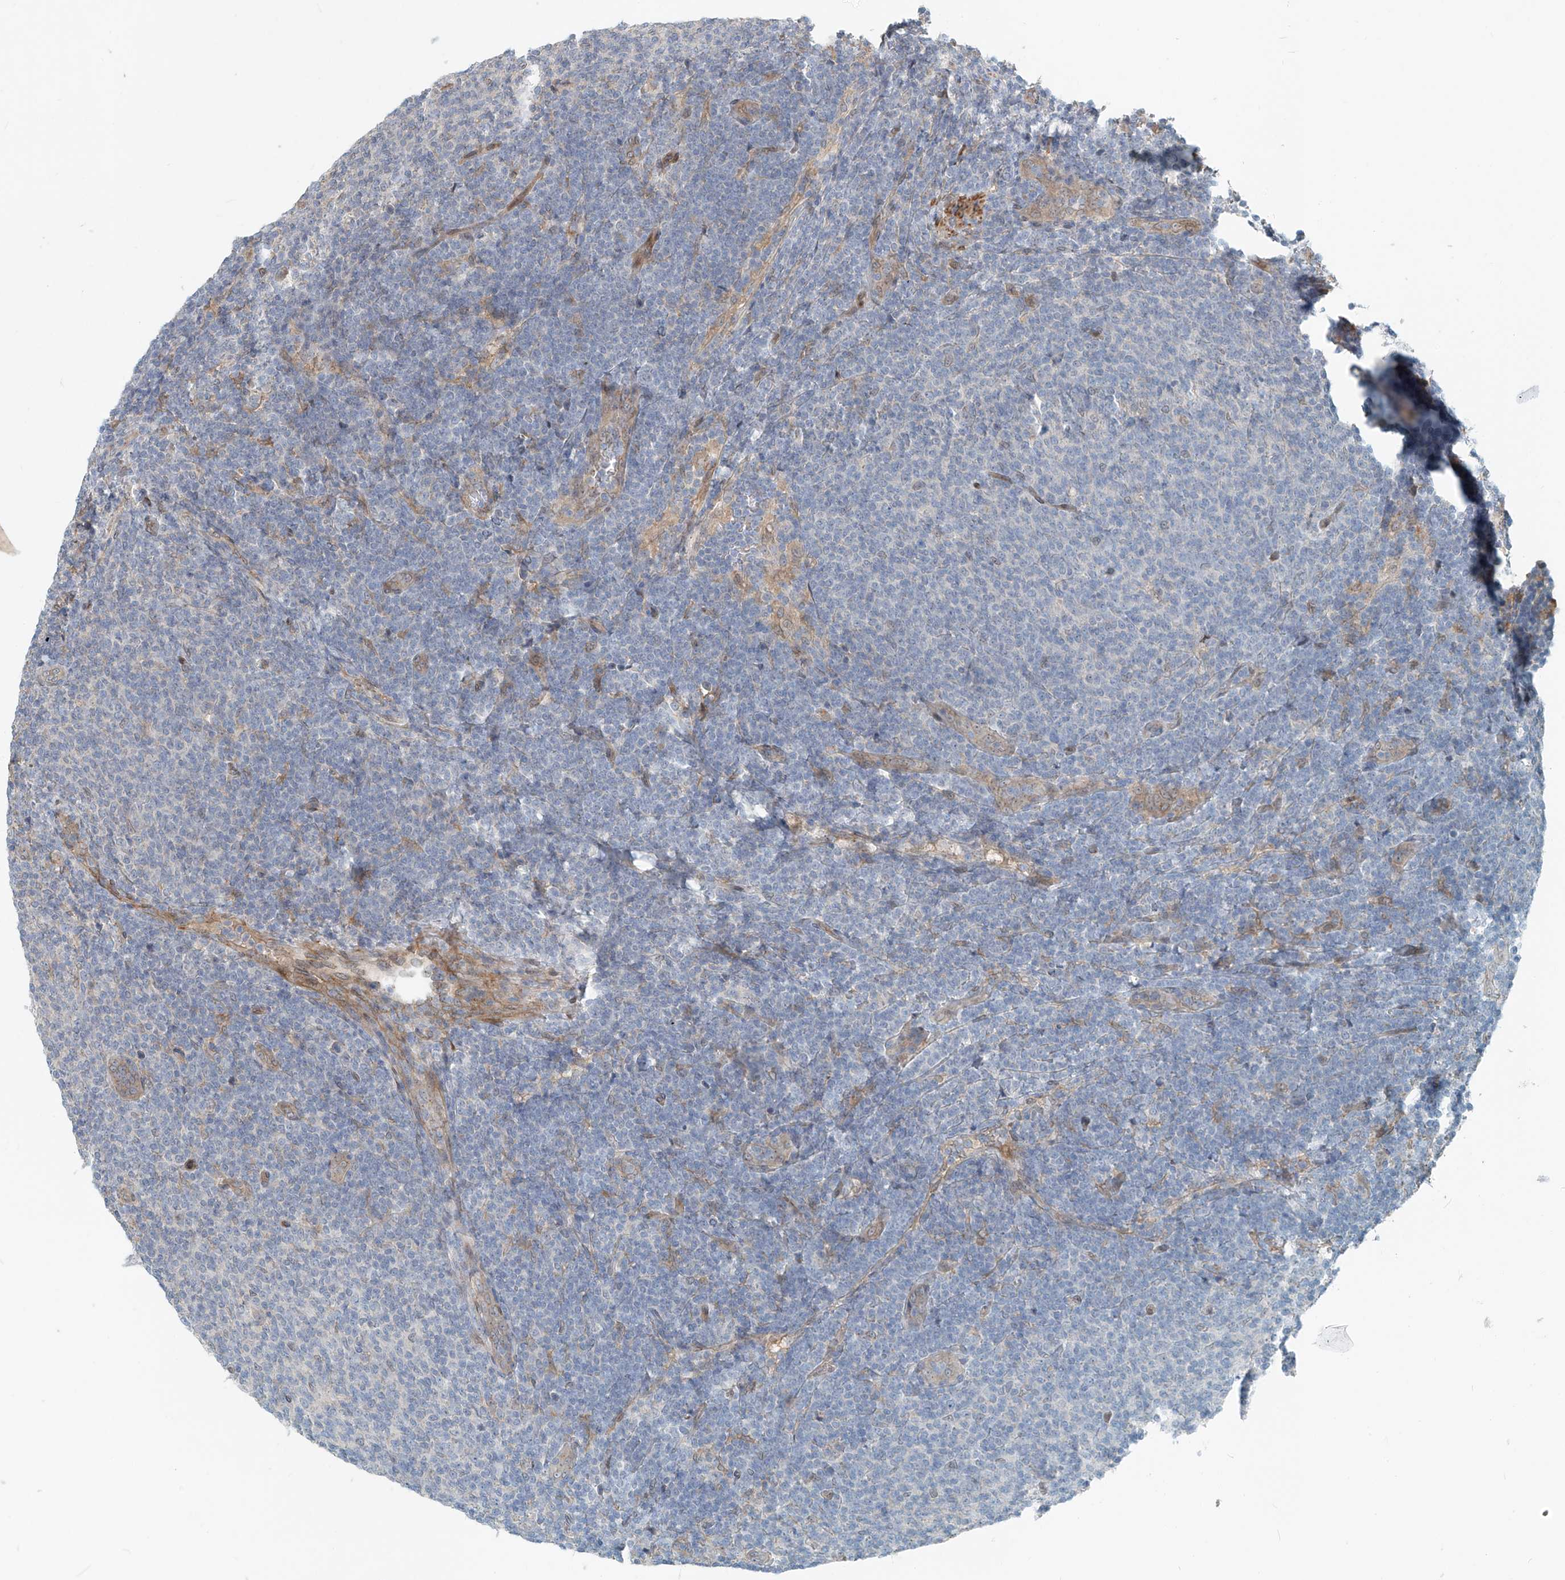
{"staining": {"intensity": "negative", "quantity": "none", "location": "none"}, "tissue": "lymphoma", "cell_type": "Tumor cells", "image_type": "cancer", "snomed": [{"axis": "morphology", "description": "Malignant lymphoma, non-Hodgkin's type, Low grade"}, {"axis": "topography", "description": "Lymph node"}], "caption": "An immunohistochemistry histopathology image of lymphoma is shown. There is no staining in tumor cells of lymphoma. Brightfield microscopy of immunohistochemistry (IHC) stained with DAB (brown) and hematoxylin (blue), captured at high magnification.", "gene": "SASH1", "patient": {"sex": "male", "age": 66}}